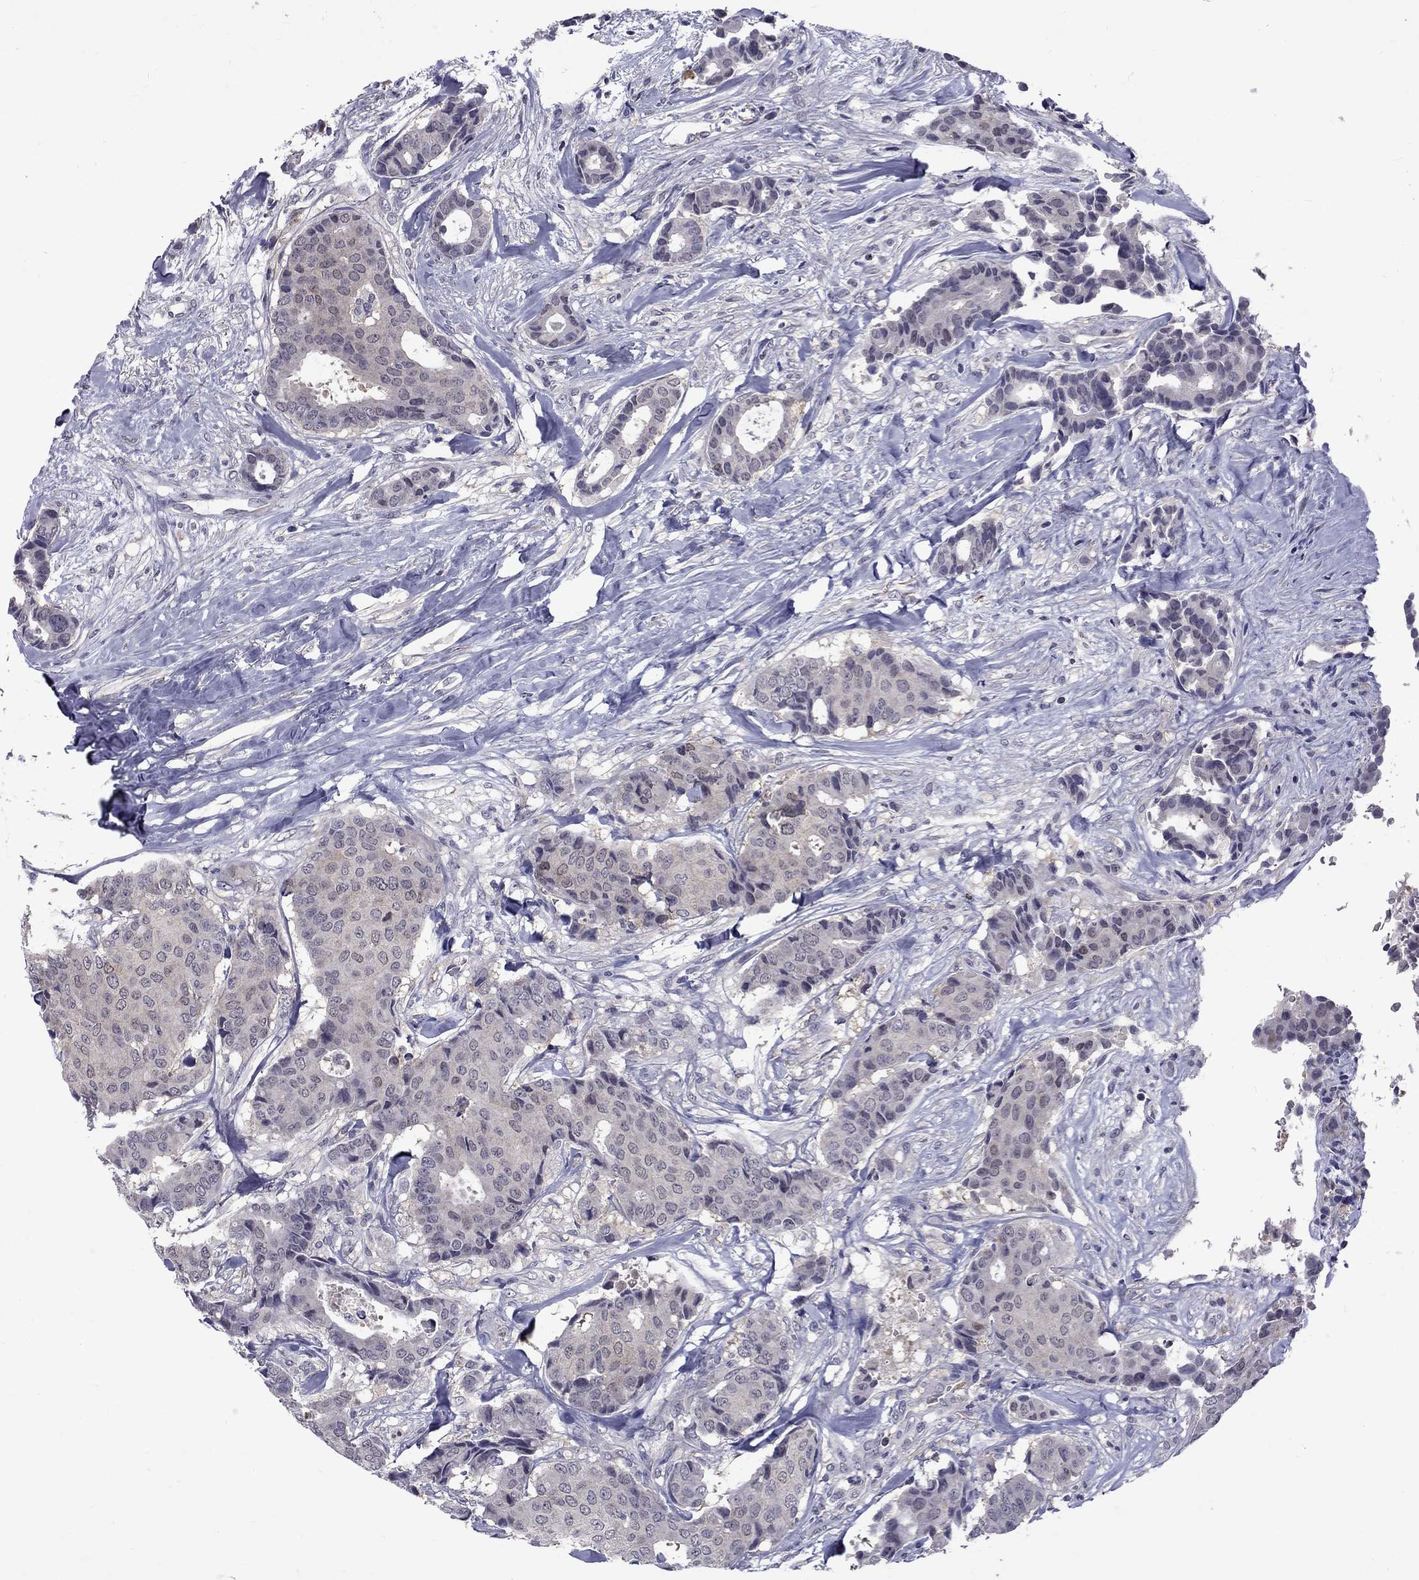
{"staining": {"intensity": "negative", "quantity": "none", "location": "none"}, "tissue": "breast cancer", "cell_type": "Tumor cells", "image_type": "cancer", "snomed": [{"axis": "morphology", "description": "Duct carcinoma"}, {"axis": "topography", "description": "Breast"}], "caption": "Immunohistochemistry of human breast cancer exhibits no positivity in tumor cells. Brightfield microscopy of IHC stained with DAB (3,3'-diaminobenzidine) (brown) and hematoxylin (blue), captured at high magnification.", "gene": "SNTA1", "patient": {"sex": "female", "age": 75}}